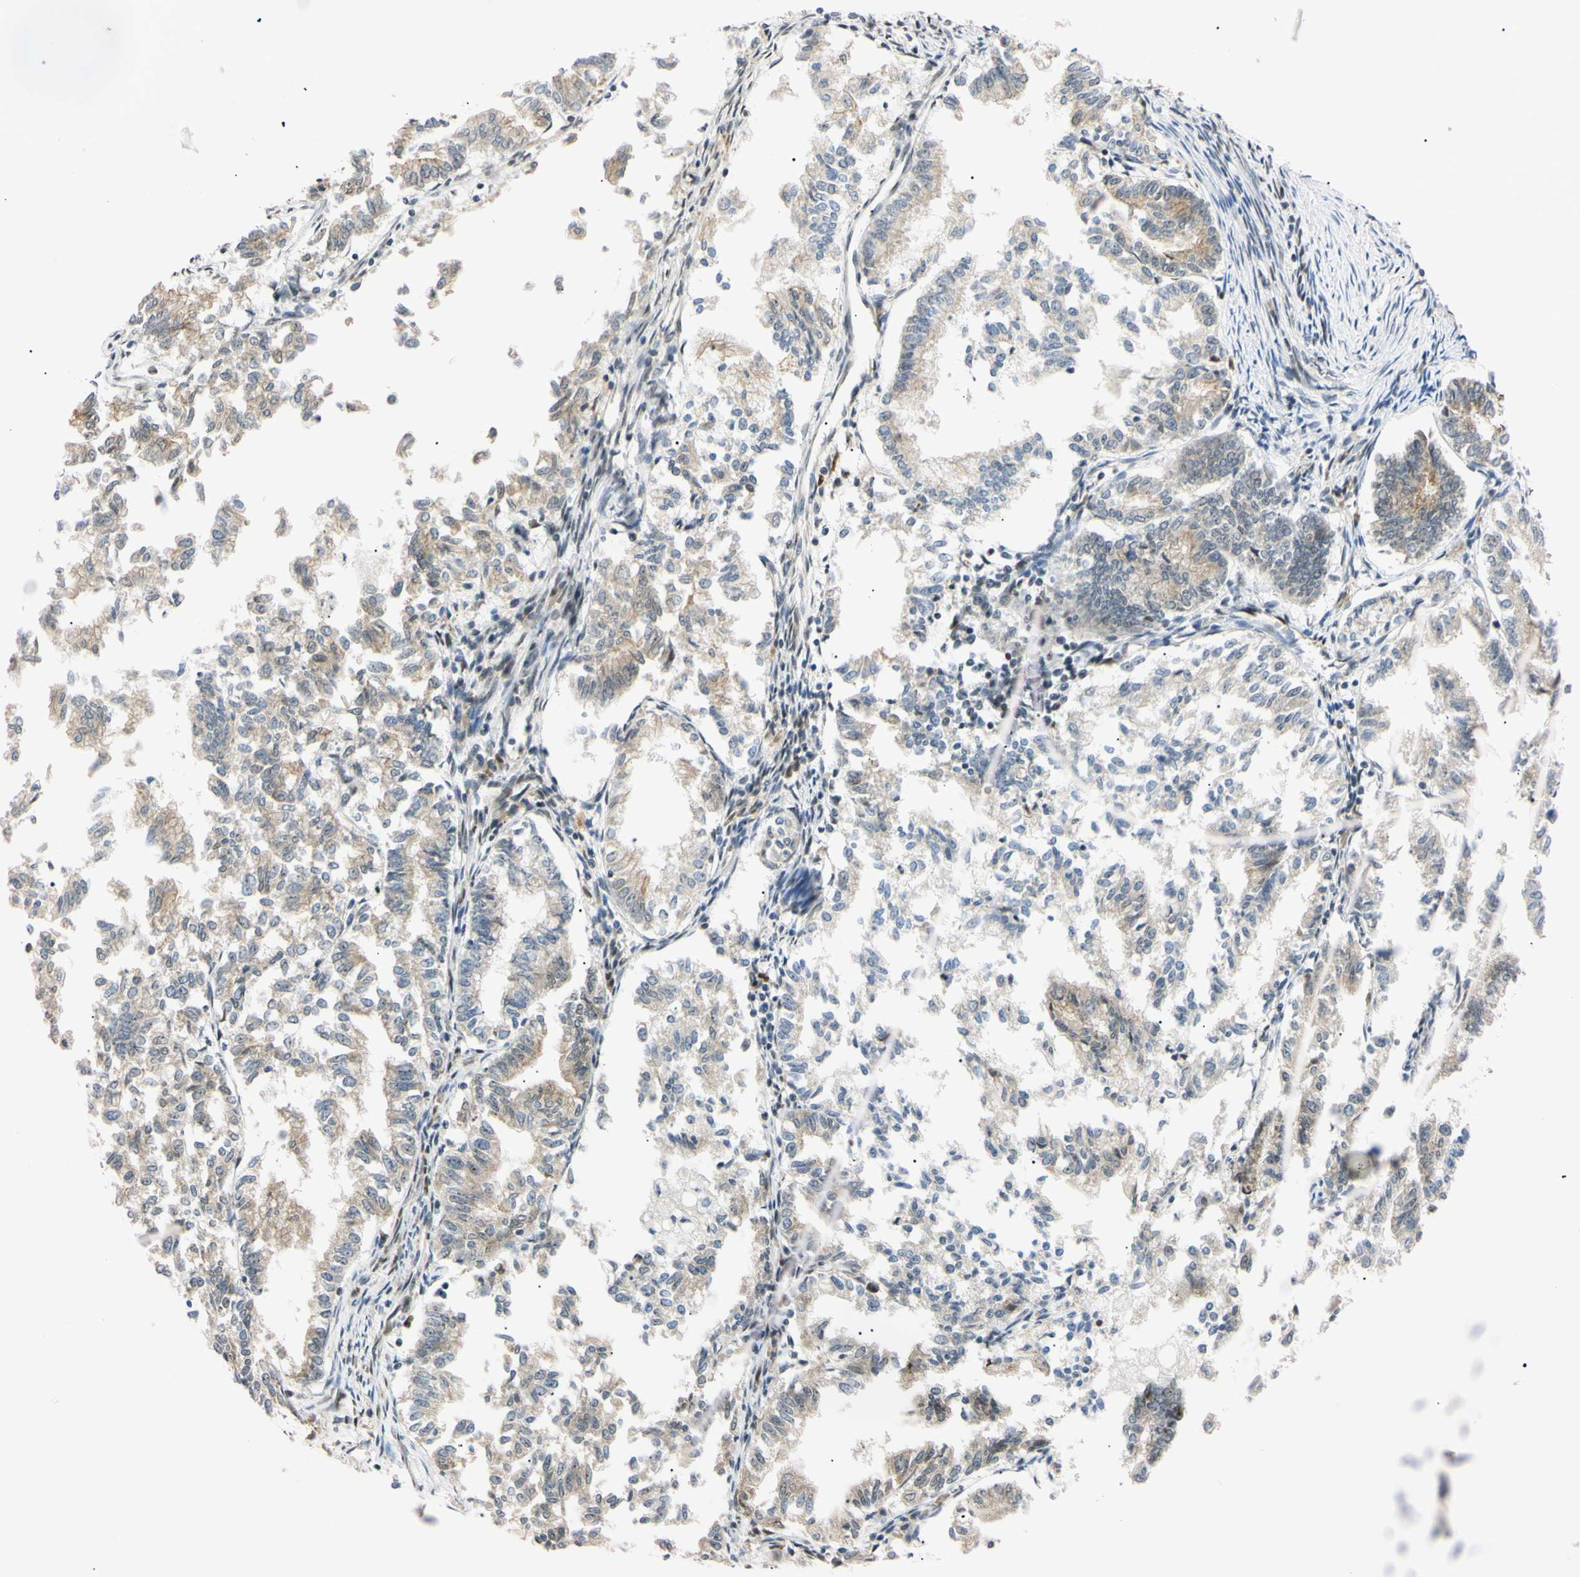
{"staining": {"intensity": "weak", "quantity": ">75%", "location": "cytoplasmic/membranous"}, "tissue": "endometrial cancer", "cell_type": "Tumor cells", "image_type": "cancer", "snomed": [{"axis": "morphology", "description": "Necrosis, NOS"}, {"axis": "morphology", "description": "Adenocarcinoma, NOS"}, {"axis": "topography", "description": "Endometrium"}], "caption": "Immunohistochemistry (IHC) staining of endometrial adenocarcinoma, which displays low levels of weak cytoplasmic/membranous positivity in approximately >75% of tumor cells indicating weak cytoplasmic/membranous protein positivity. The staining was performed using DAB (3,3'-diaminobenzidine) (brown) for protein detection and nuclei were counterstained in hematoxylin (blue).", "gene": "ZNF134", "patient": {"sex": "female", "age": 79}}